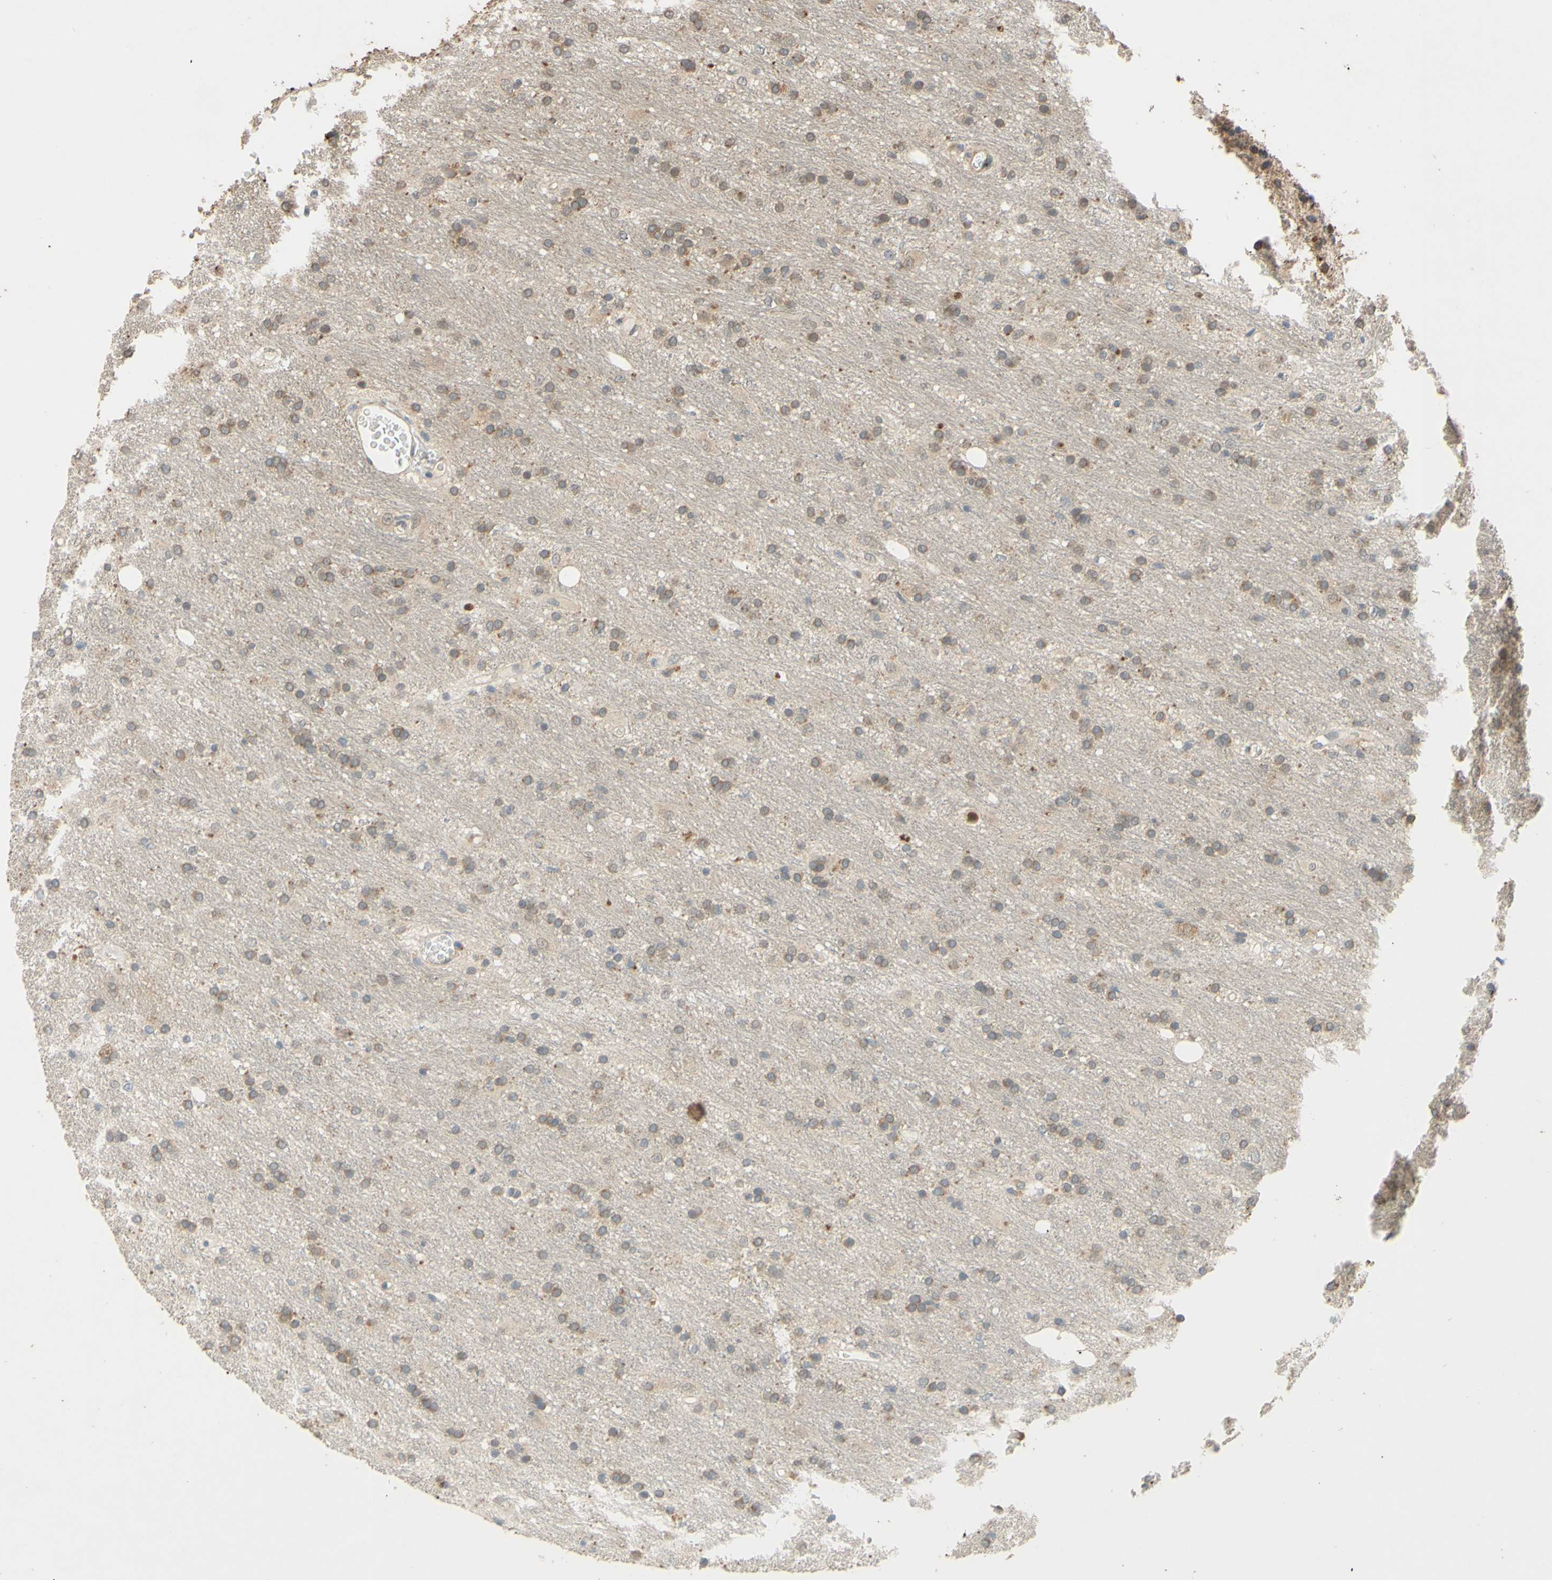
{"staining": {"intensity": "weak", "quantity": ">75%", "location": "cytoplasmic/membranous"}, "tissue": "glioma", "cell_type": "Tumor cells", "image_type": "cancer", "snomed": [{"axis": "morphology", "description": "Glioma, malignant, Low grade"}, {"axis": "topography", "description": "Brain"}], "caption": "Approximately >75% of tumor cells in human glioma reveal weak cytoplasmic/membranous protein expression as visualized by brown immunohistochemical staining.", "gene": "GATA1", "patient": {"sex": "male", "age": 77}}